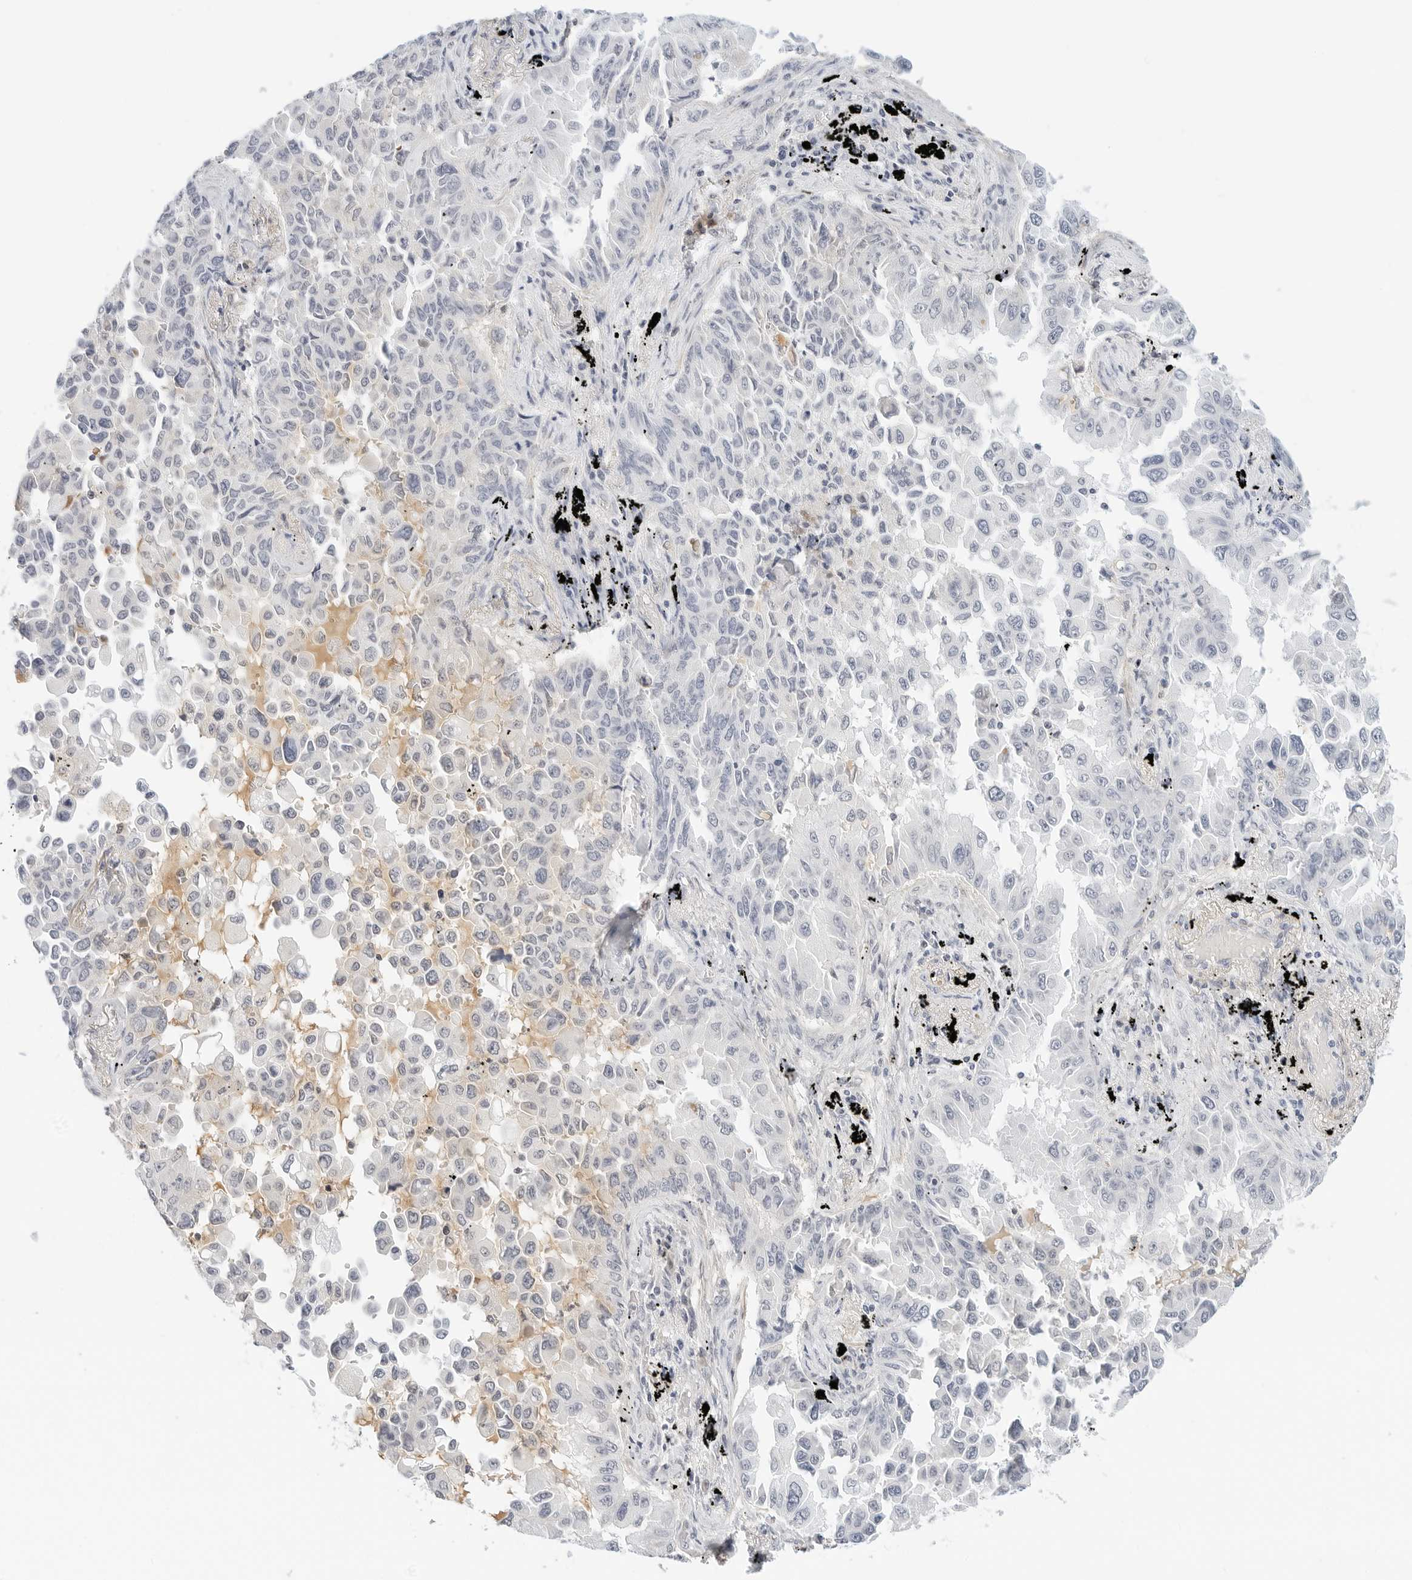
{"staining": {"intensity": "negative", "quantity": "none", "location": "none"}, "tissue": "lung cancer", "cell_type": "Tumor cells", "image_type": "cancer", "snomed": [{"axis": "morphology", "description": "Adenocarcinoma, NOS"}, {"axis": "topography", "description": "Lung"}], "caption": "High power microscopy photomicrograph of an IHC image of adenocarcinoma (lung), revealing no significant positivity in tumor cells.", "gene": "PKDCC", "patient": {"sex": "female", "age": 67}}